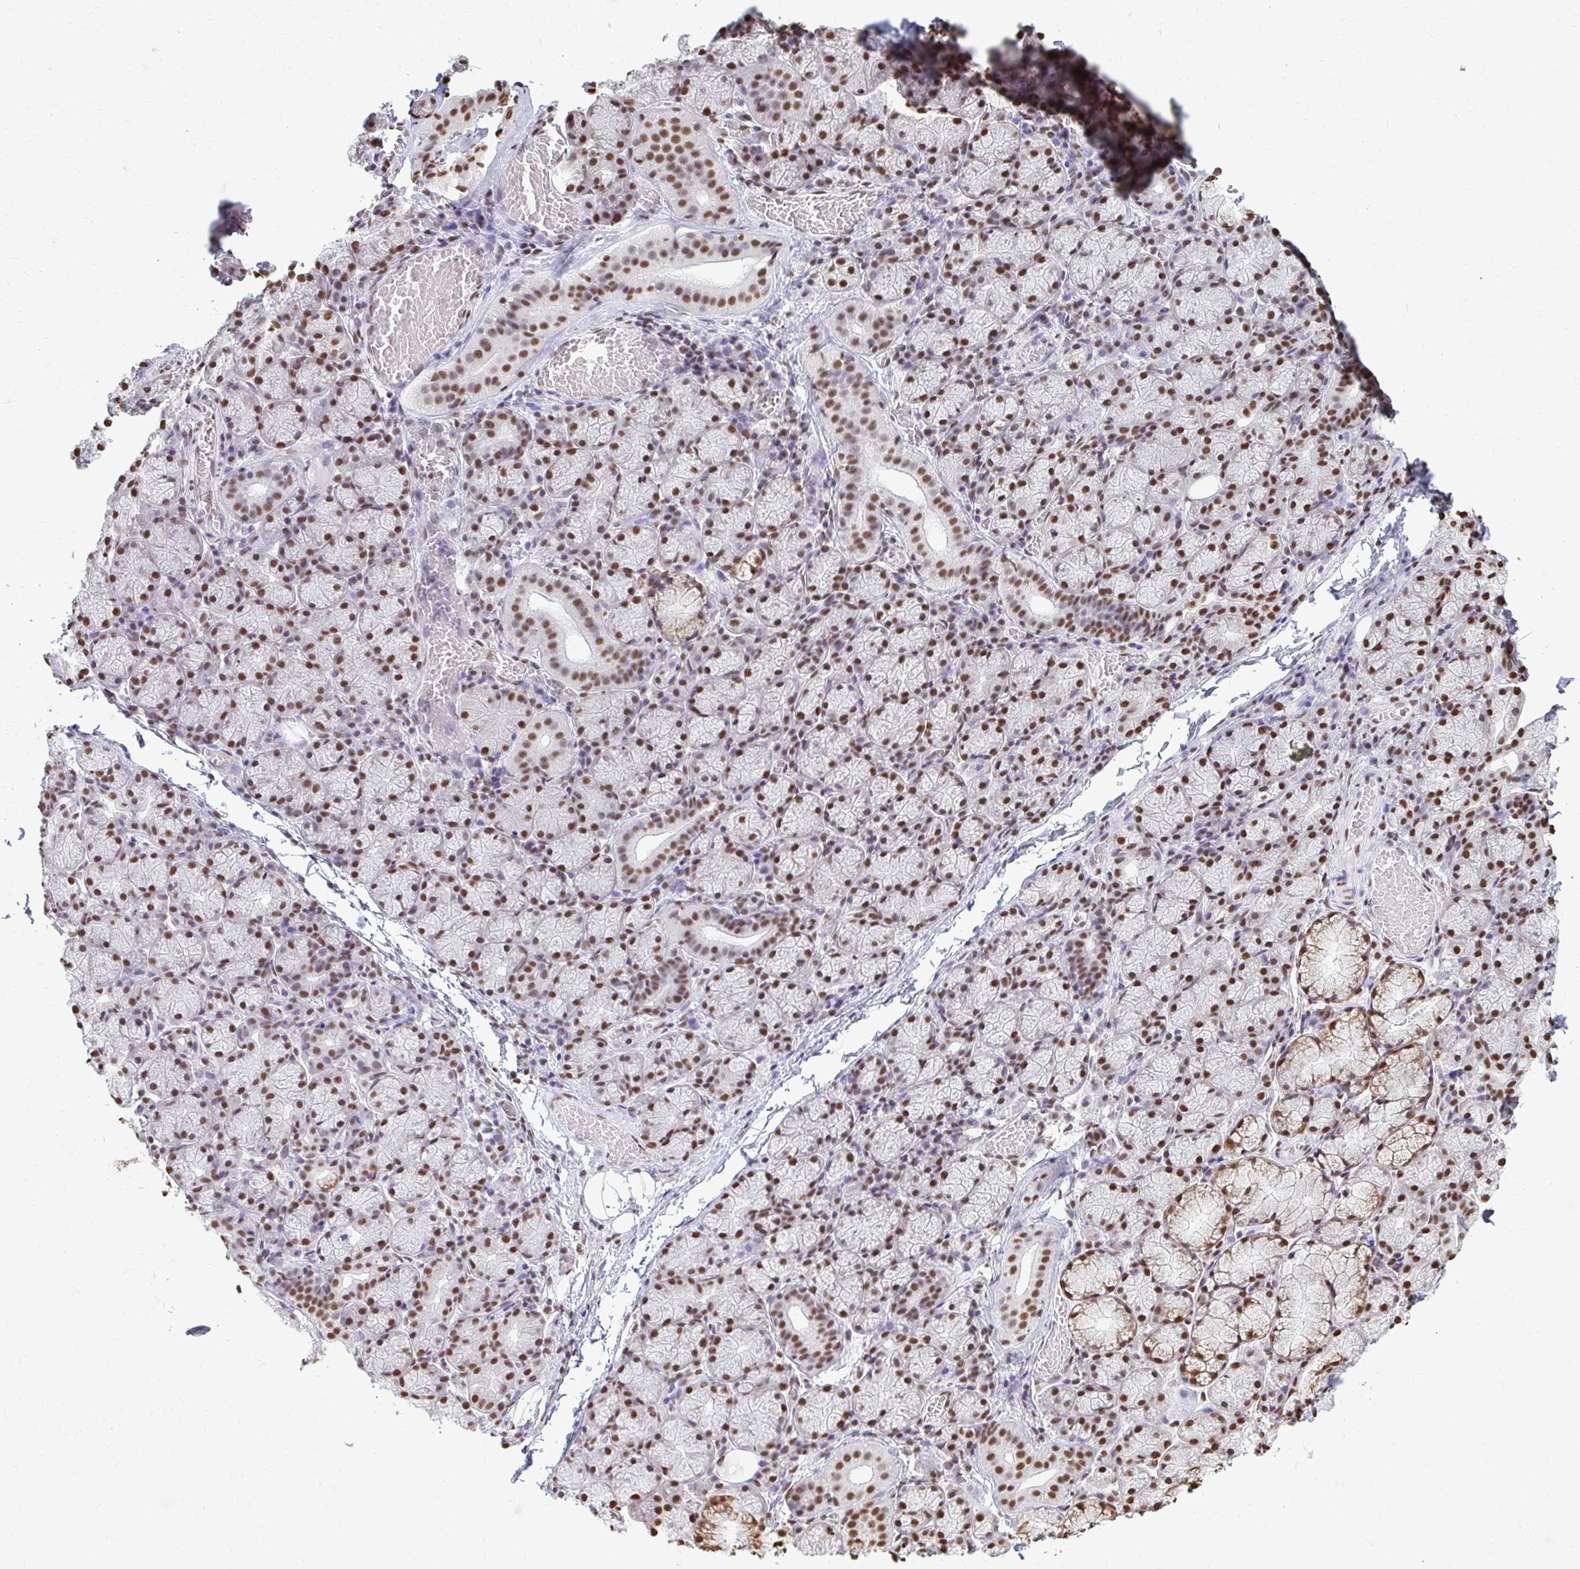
{"staining": {"intensity": "moderate", "quantity": ">75%", "location": "nuclear"}, "tissue": "salivary gland", "cell_type": "Glandular cells", "image_type": "normal", "snomed": [{"axis": "morphology", "description": "Normal tissue, NOS"}, {"axis": "topography", "description": "Salivary gland"}], "caption": "Immunohistochemistry (IHC) photomicrograph of normal human salivary gland stained for a protein (brown), which exhibits medium levels of moderate nuclear staining in approximately >75% of glandular cells.", "gene": "SNRPA", "patient": {"sex": "female", "age": 24}}